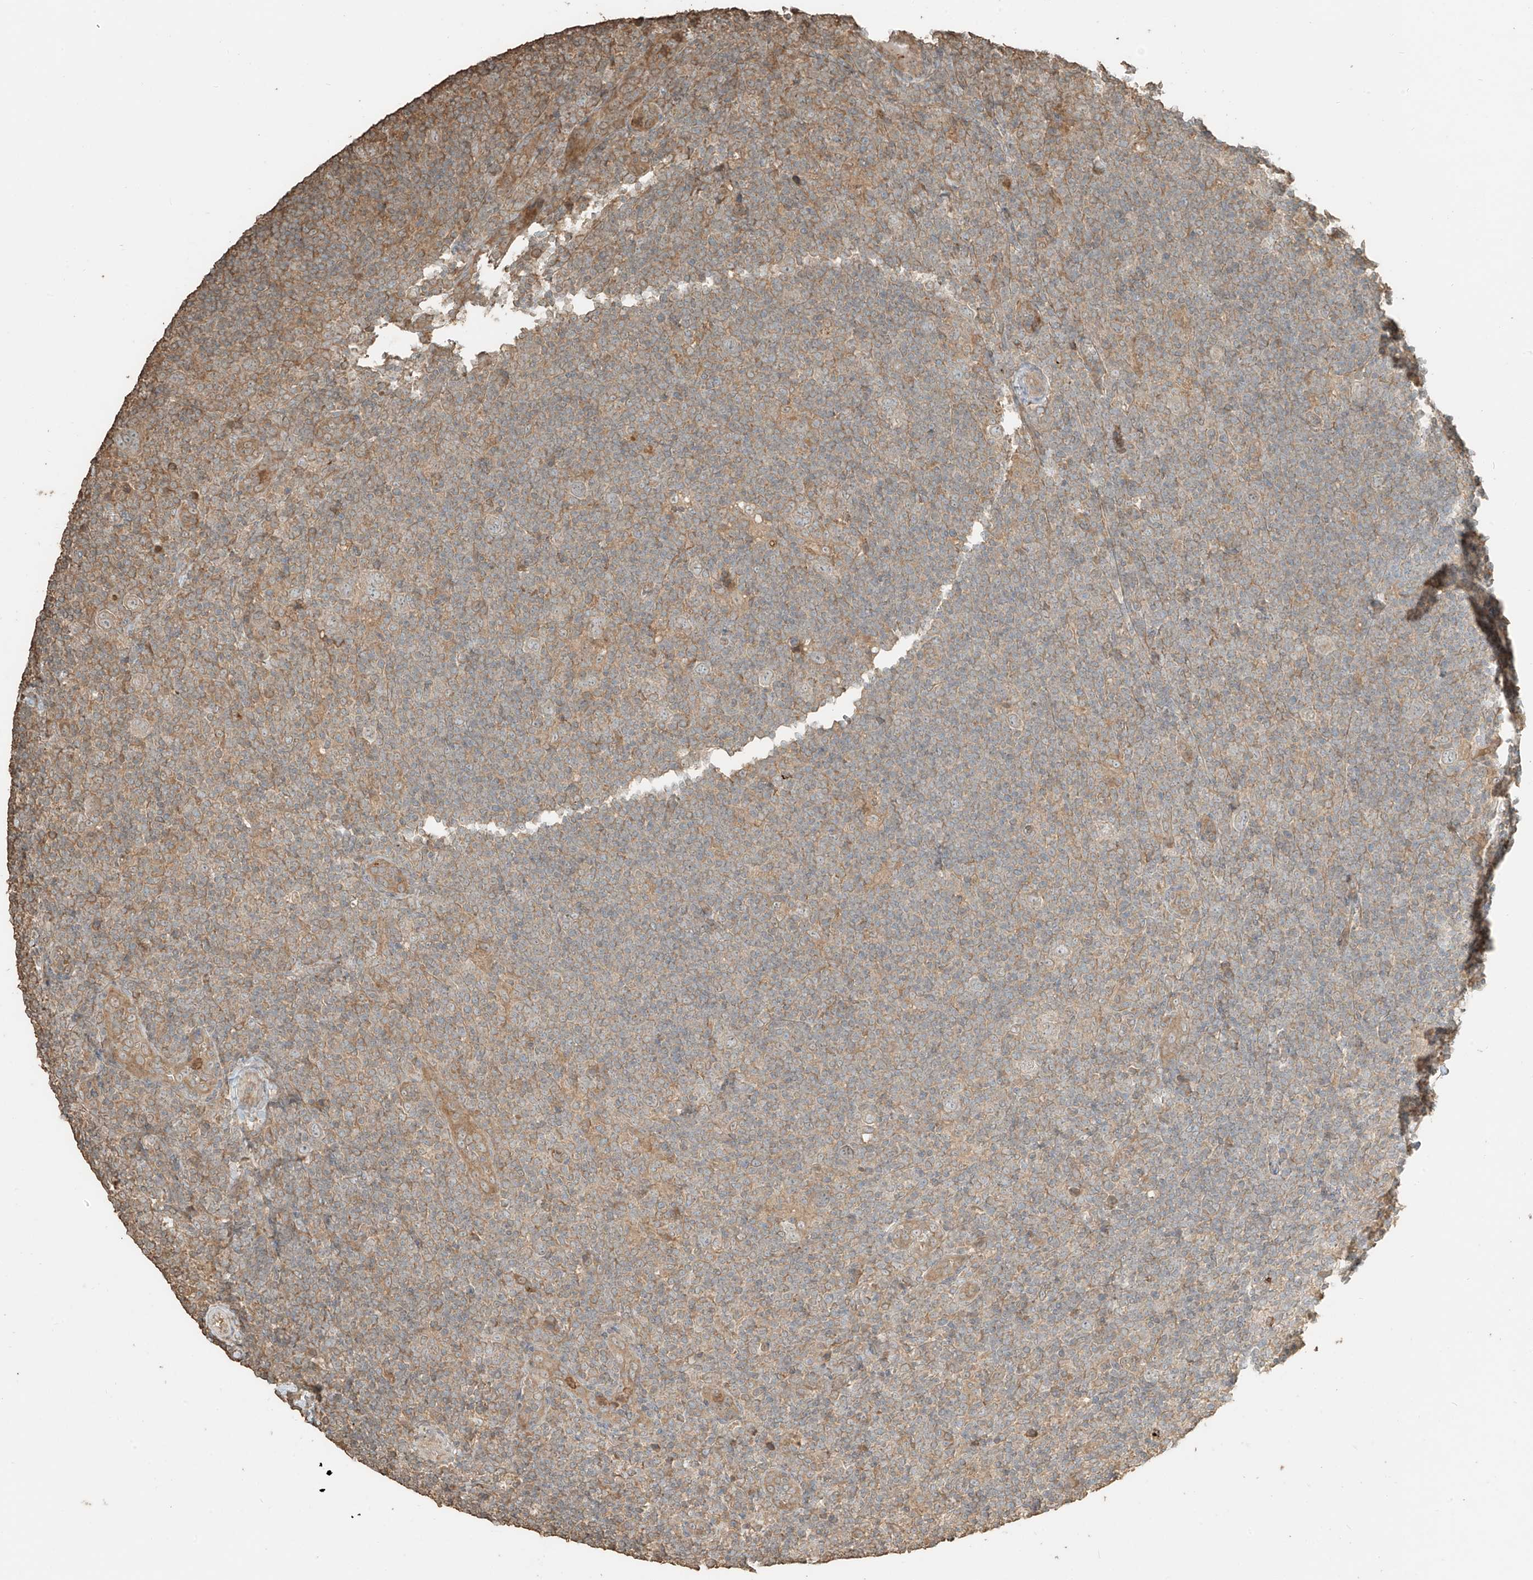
{"staining": {"intensity": "negative", "quantity": "none", "location": "none"}, "tissue": "lymphoma", "cell_type": "Tumor cells", "image_type": "cancer", "snomed": [{"axis": "morphology", "description": "Hodgkin's disease, NOS"}, {"axis": "topography", "description": "Lymph node"}], "caption": "Immunohistochemistry (IHC) image of Hodgkin's disease stained for a protein (brown), which reveals no staining in tumor cells. (Brightfield microscopy of DAB immunohistochemistry (IHC) at high magnification).", "gene": "RFTN2", "patient": {"sex": "female", "age": 57}}